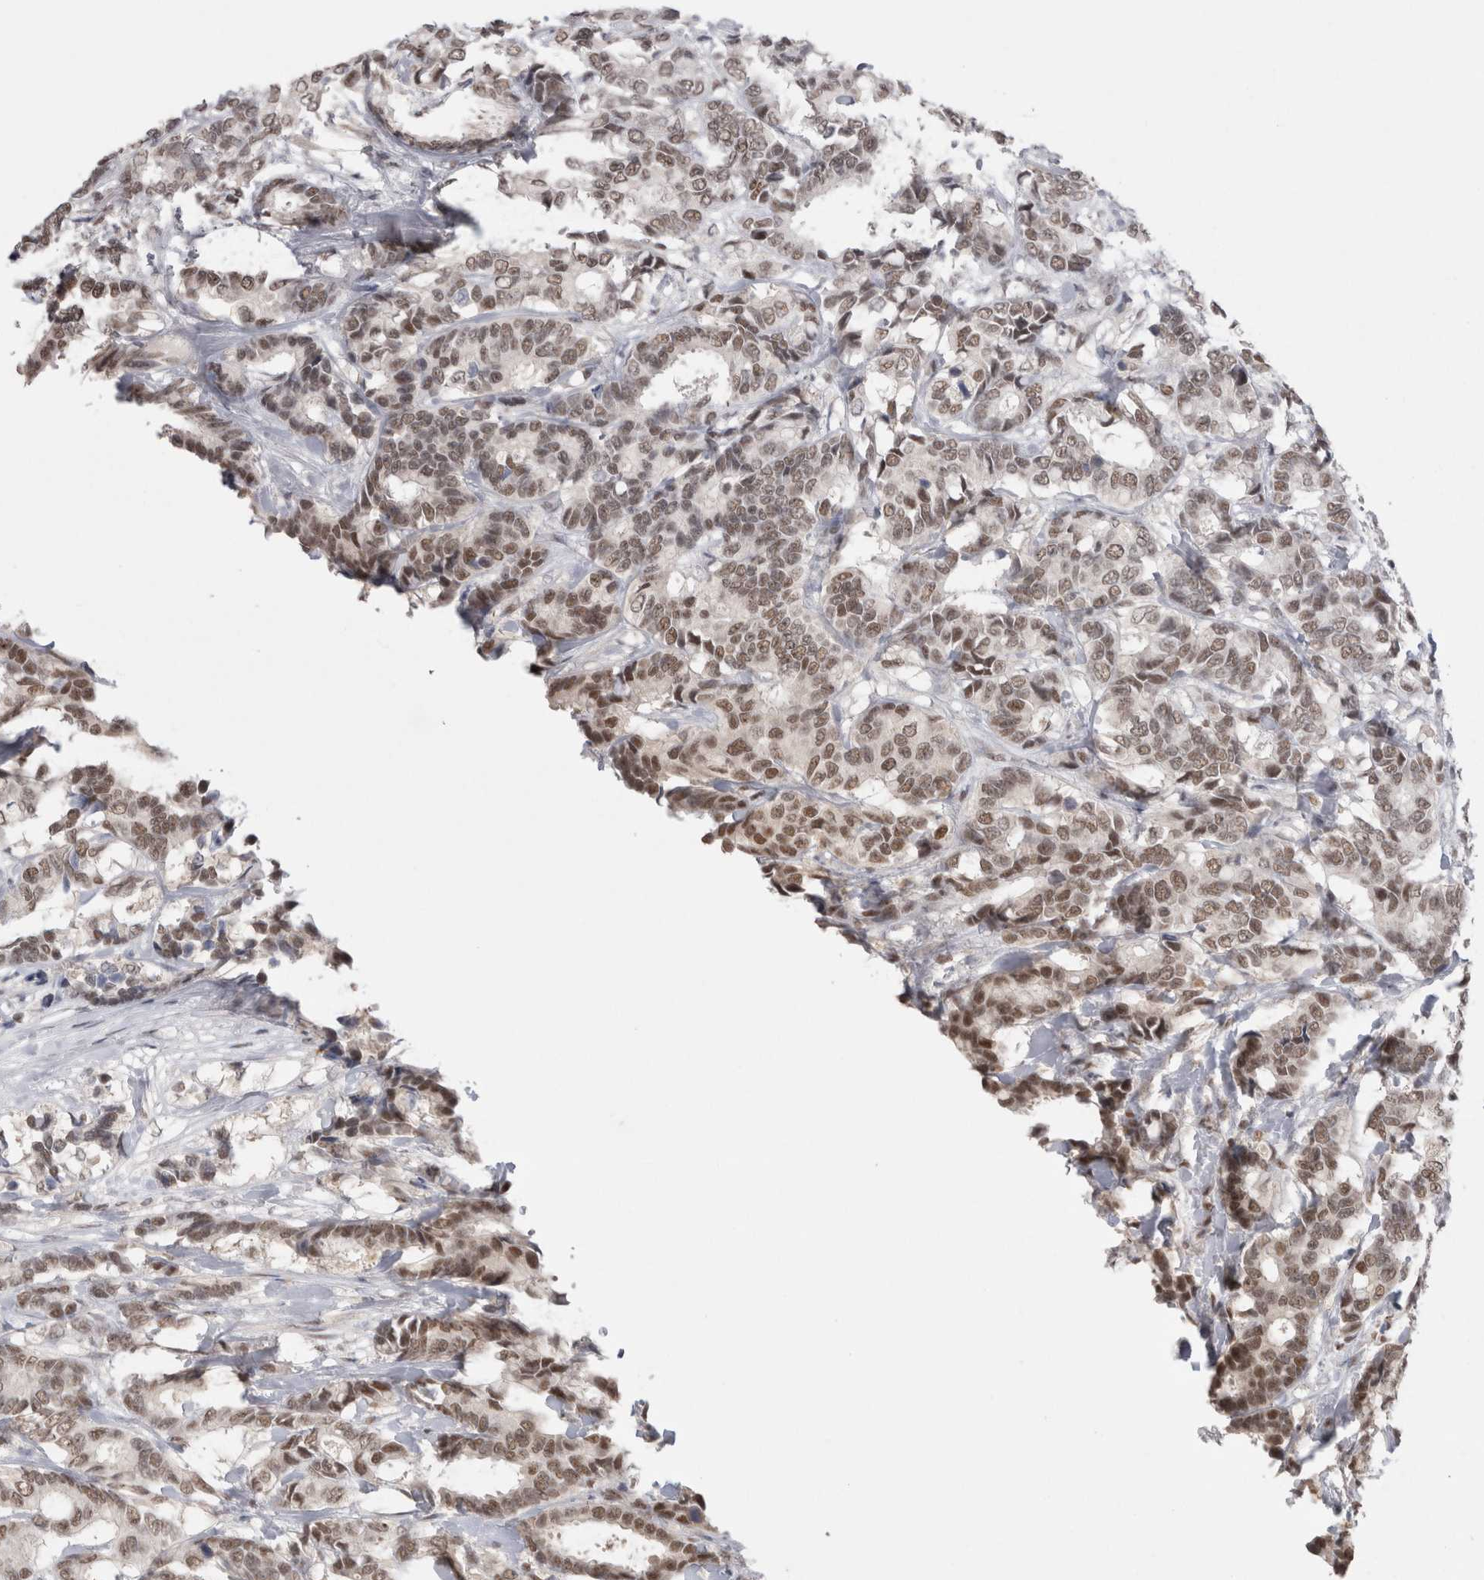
{"staining": {"intensity": "moderate", "quantity": "25%-75%", "location": "nuclear"}, "tissue": "breast cancer", "cell_type": "Tumor cells", "image_type": "cancer", "snomed": [{"axis": "morphology", "description": "Duct carcinoma"}, {"axis": "topography", "description": "Breast"}], "caption": "Brown immunohistochemical staining in human breast intraductal carcinoma demonstrates moderate nuclear staining in approximately 25%-75% of tumor cells.", "gene": "DAXX", "patient": {"sex": "female", "age": 87}}